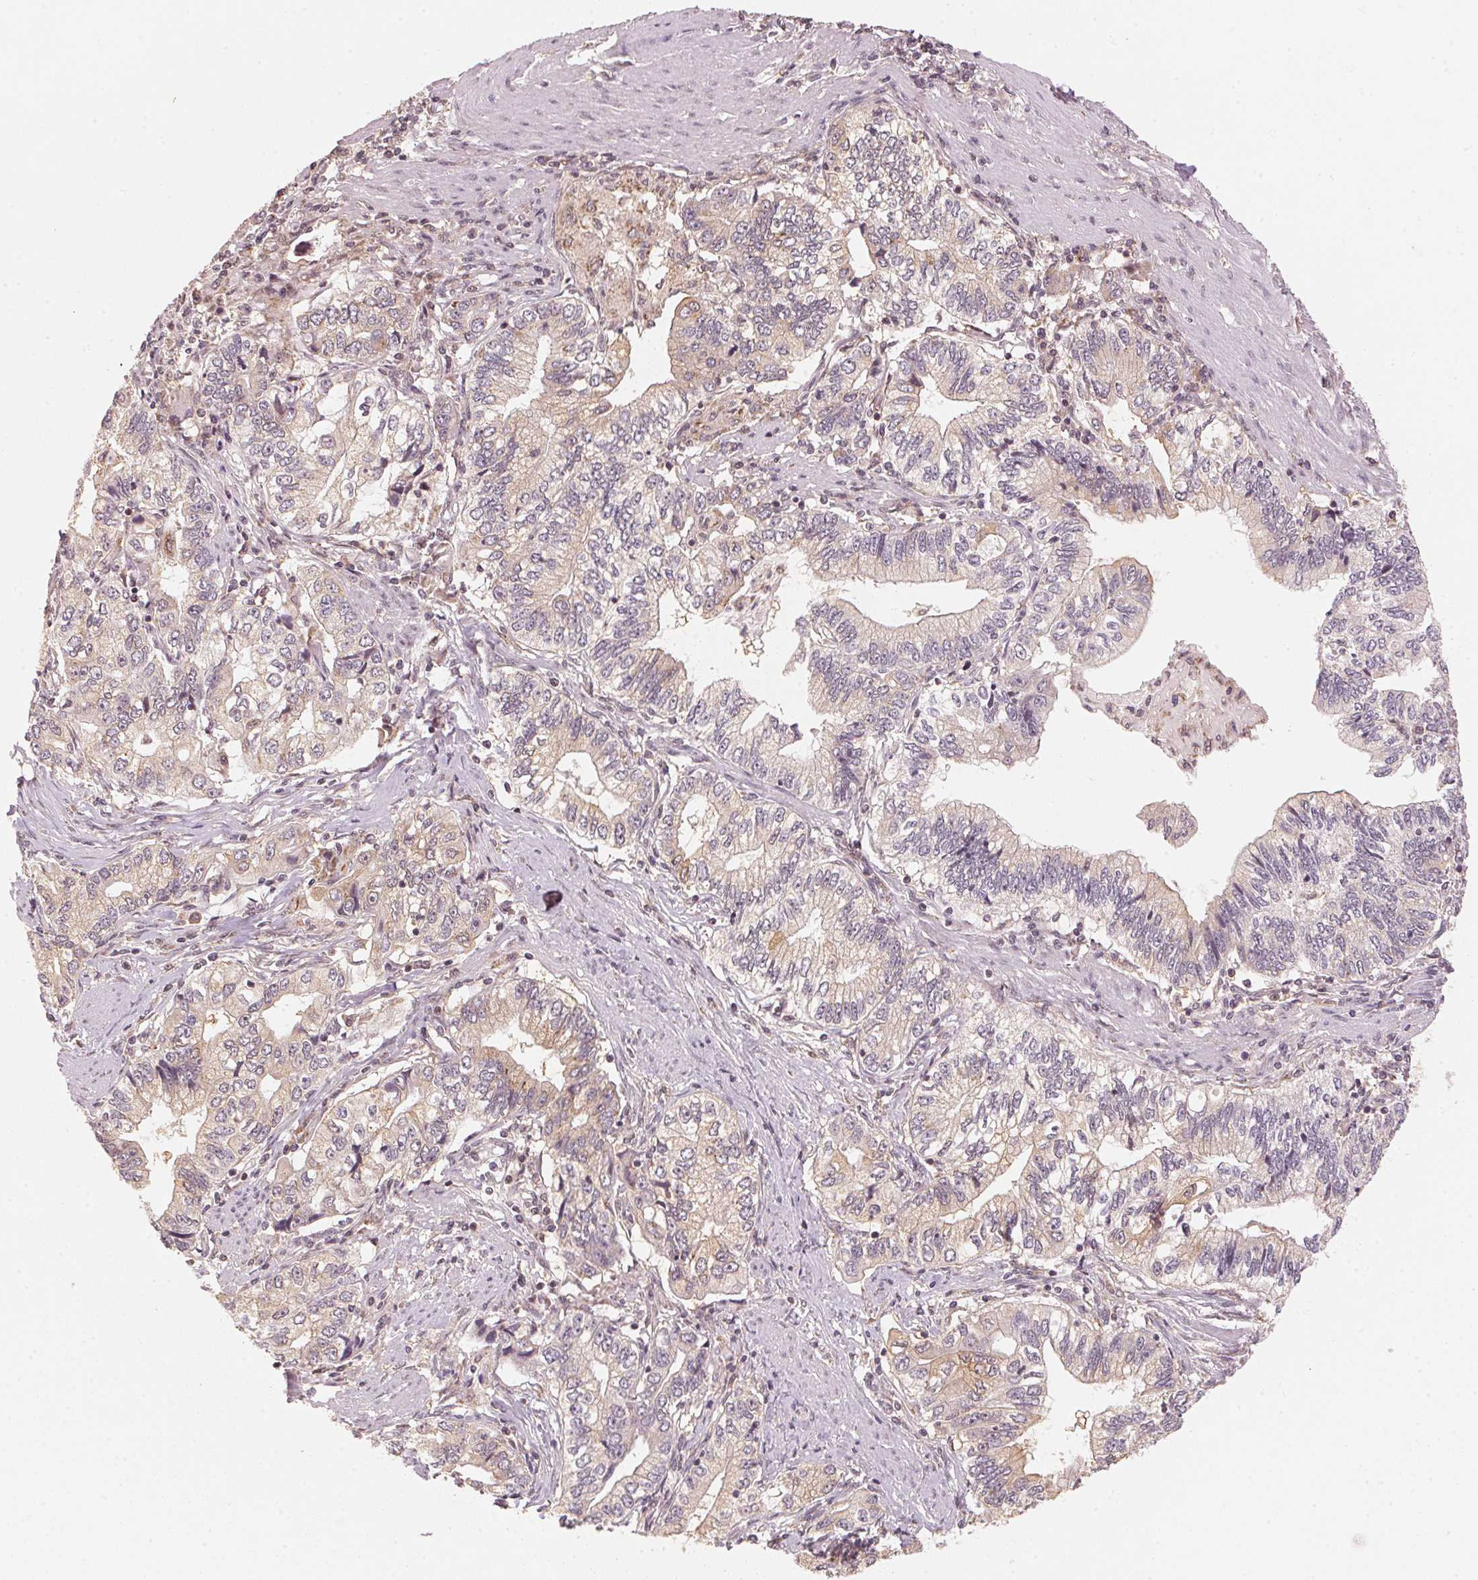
{"staining": {"intensity": "weak", "quantity": "<25%", "location": "cytoplasmic/membranous"}, "tissue": "stomach cancer", "cell_type": "Tumor cells", "image_type": "cancer", "snomed": [{"axis": "morphology", "description": "Adenocarcinoma, NOS"}, {"axis": "topography", "description": "Stomach, lower"}], "caption": "High magnification brightfield microscopy of stomach cancer (adenocarcinoma) stained with DAB (brown) and counterstained with hematoxylin (blue): tumor cells show no significant positivity.", "gene": "C2orf73", "patient": {"sex": "female", "age": 72}}